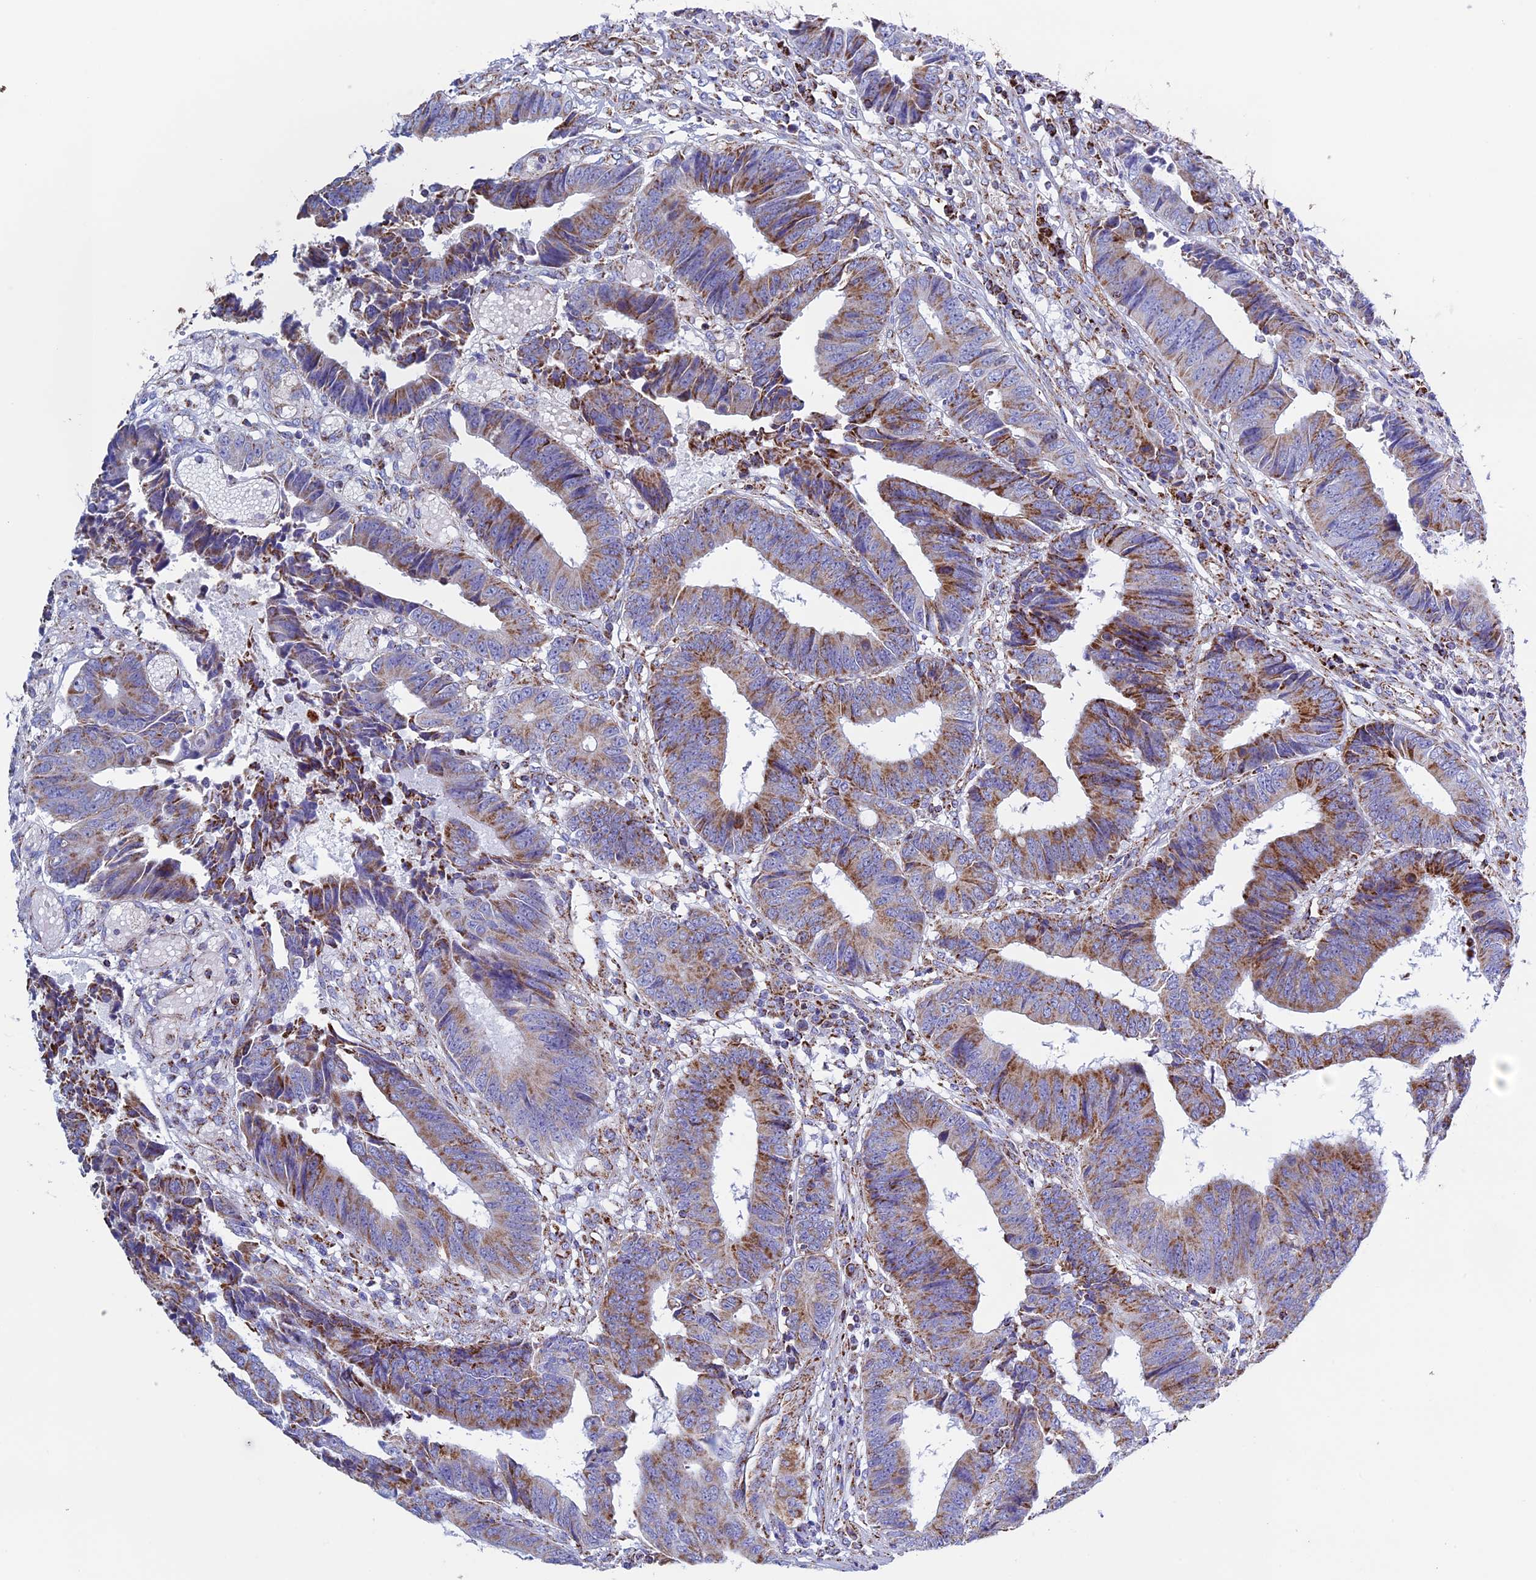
{"staining": {"intensity": "moderate", "quantity": ">75%", "location": "cytoplasmic/membranous"}, "tissue": "colorectal cancer", "cell_type": "Tumor cells", "image_type": "cancer", "snomed": [{"axis": "morphology", "description": "Adenocarcinoma, NOS"}, {"axis": "topography", "description": "Rectum"}], "caption": "Tumor cells exhibit medium levels of moderate cytoplasmic/membranous staining in about >75% of cells in colorectal adenocarcinoma. The protein is shown in brown color, while the nuclei are stained blue.", "gene": "UQCRFS1", "patient": {"sex": "male", "age": 84}}